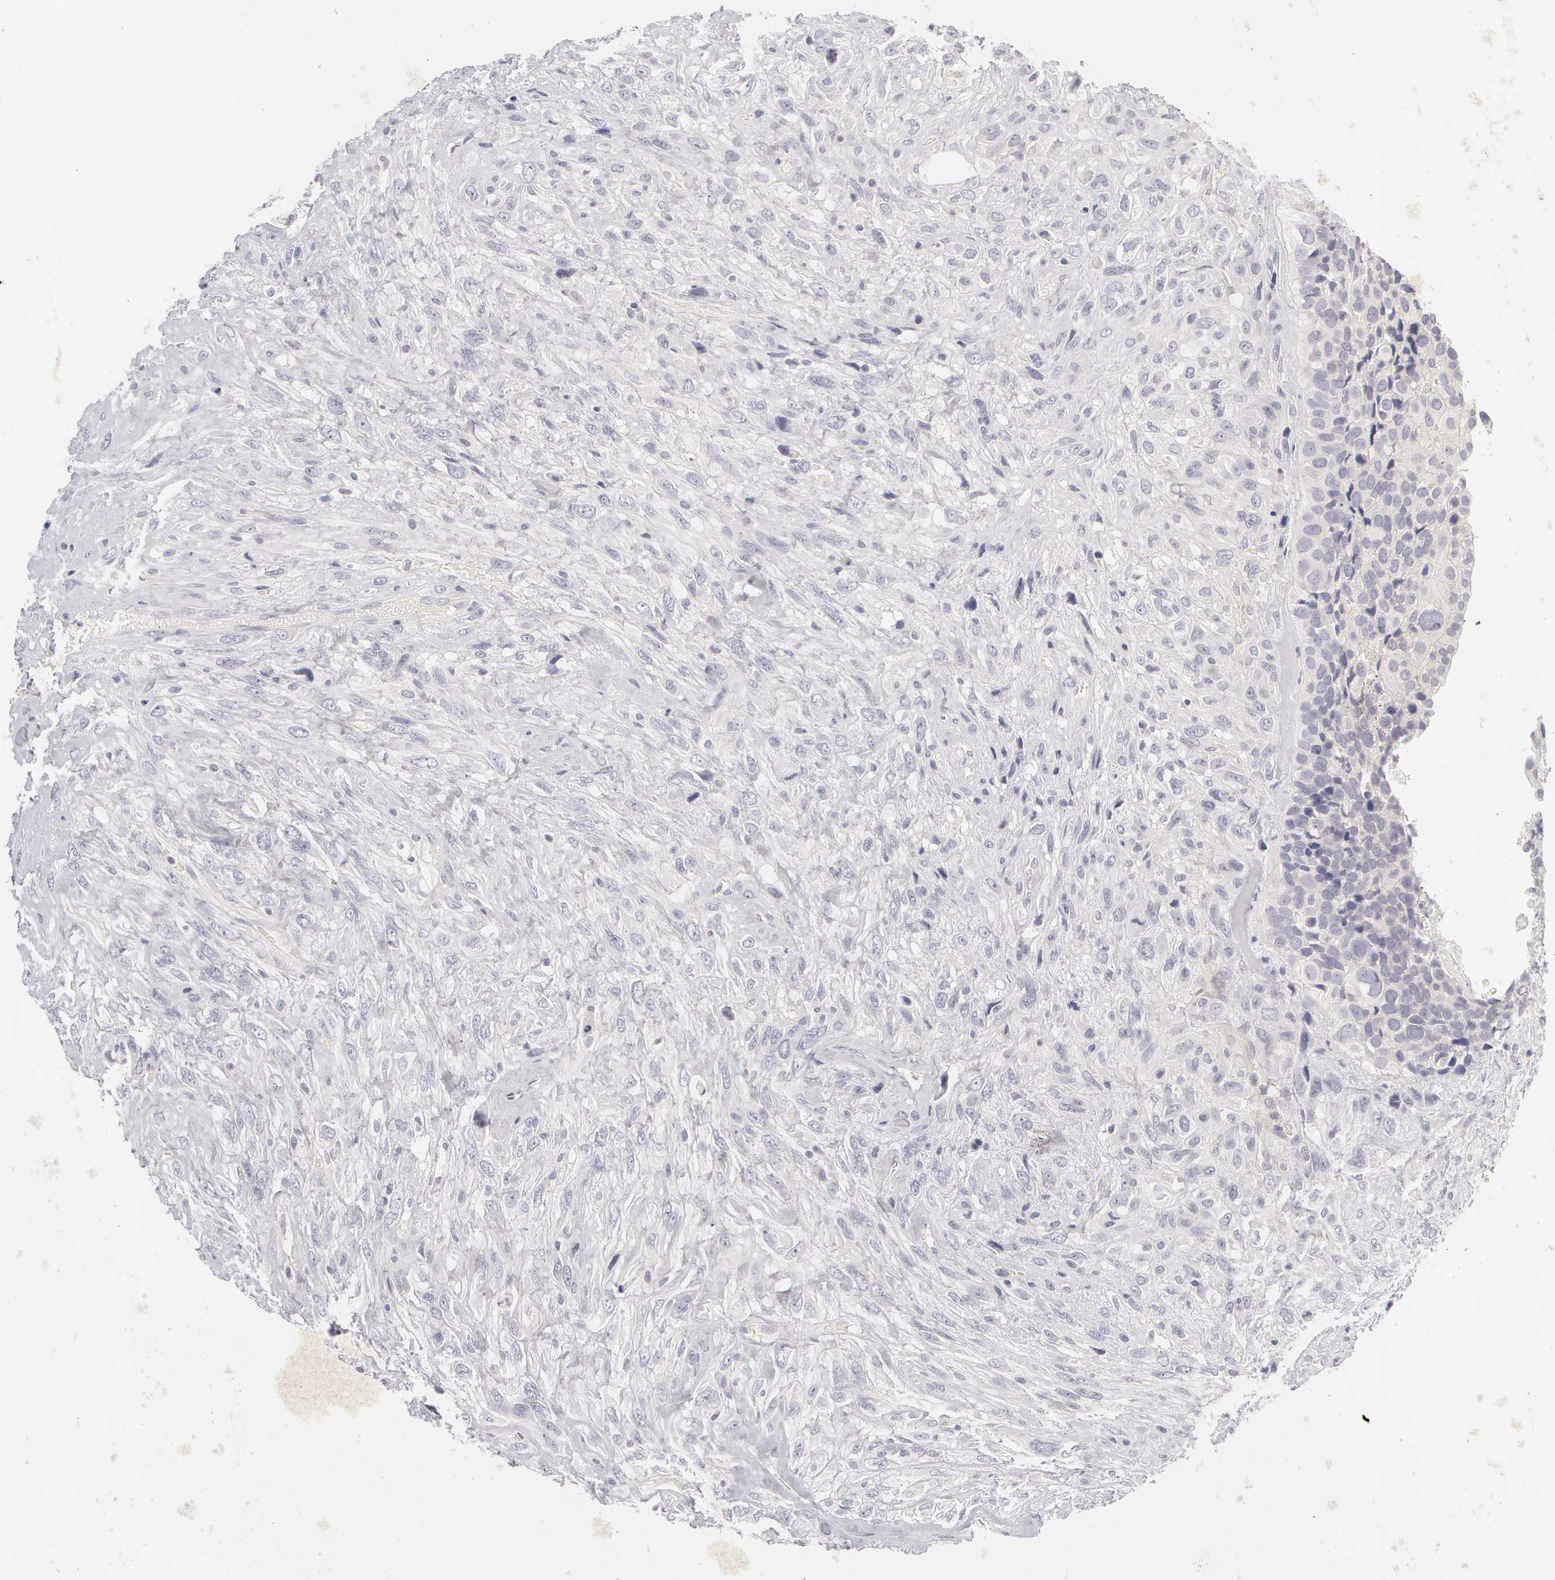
{"staining": {"intensity": "negative", "quantity": "none", "location": "none"}, "tissue": "breast cancer", "cell_type": "Tumor cells", "image_type": "cancer", "snomed": [{"axis": "morphology", "description": "Neoplasm, malignant, NOS"}, {"axis": "topography", "description": "Breast"}], "caption": "Immunohistochemistry histopathology image of breast neoplasm (malignant) stained for a protein (brown), which reveals no staining in tumor cells.", "gene": "ABCB1", "patient": {"sex": "female", "age": 50}}